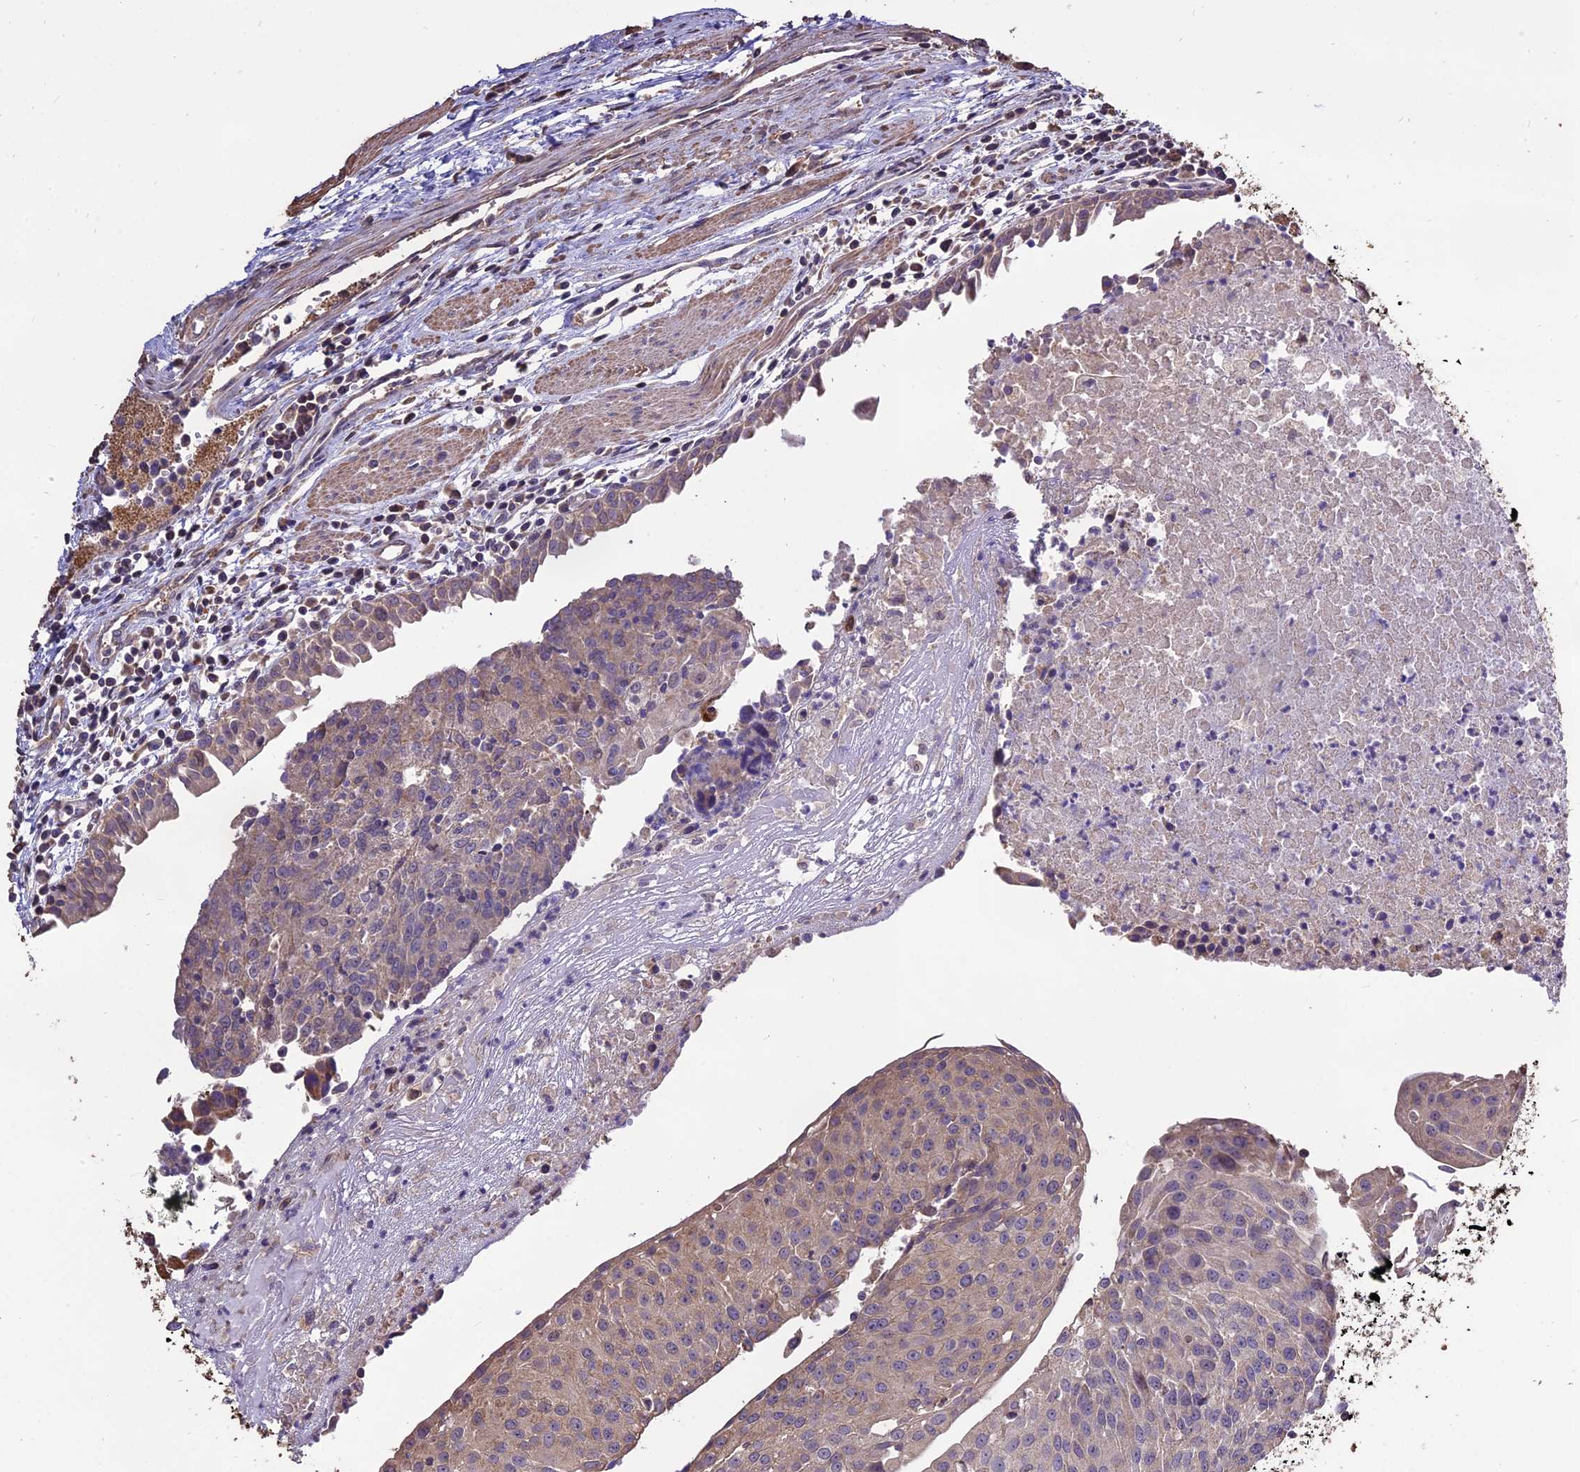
{"staining": {"intensity": "weak", "quantity": "<25%", "location": "cytoplasmic/membranous"}, "tissue": "urothelial cancer", "cell_type": "Tumor cells", "image_type": "cancer", "snomed": [{"axis": "morphology", "description": "Urothelial carcinoma, High grade"}, {"axis": "topography", "description": "Urinary bladder"}], "caption": "This is an IHC histopathology image of human urothelial cancer. There is no expression in tumor cells.", "gene": "PGPEP1L", "patient": {"sex": "female", "age": 85}}